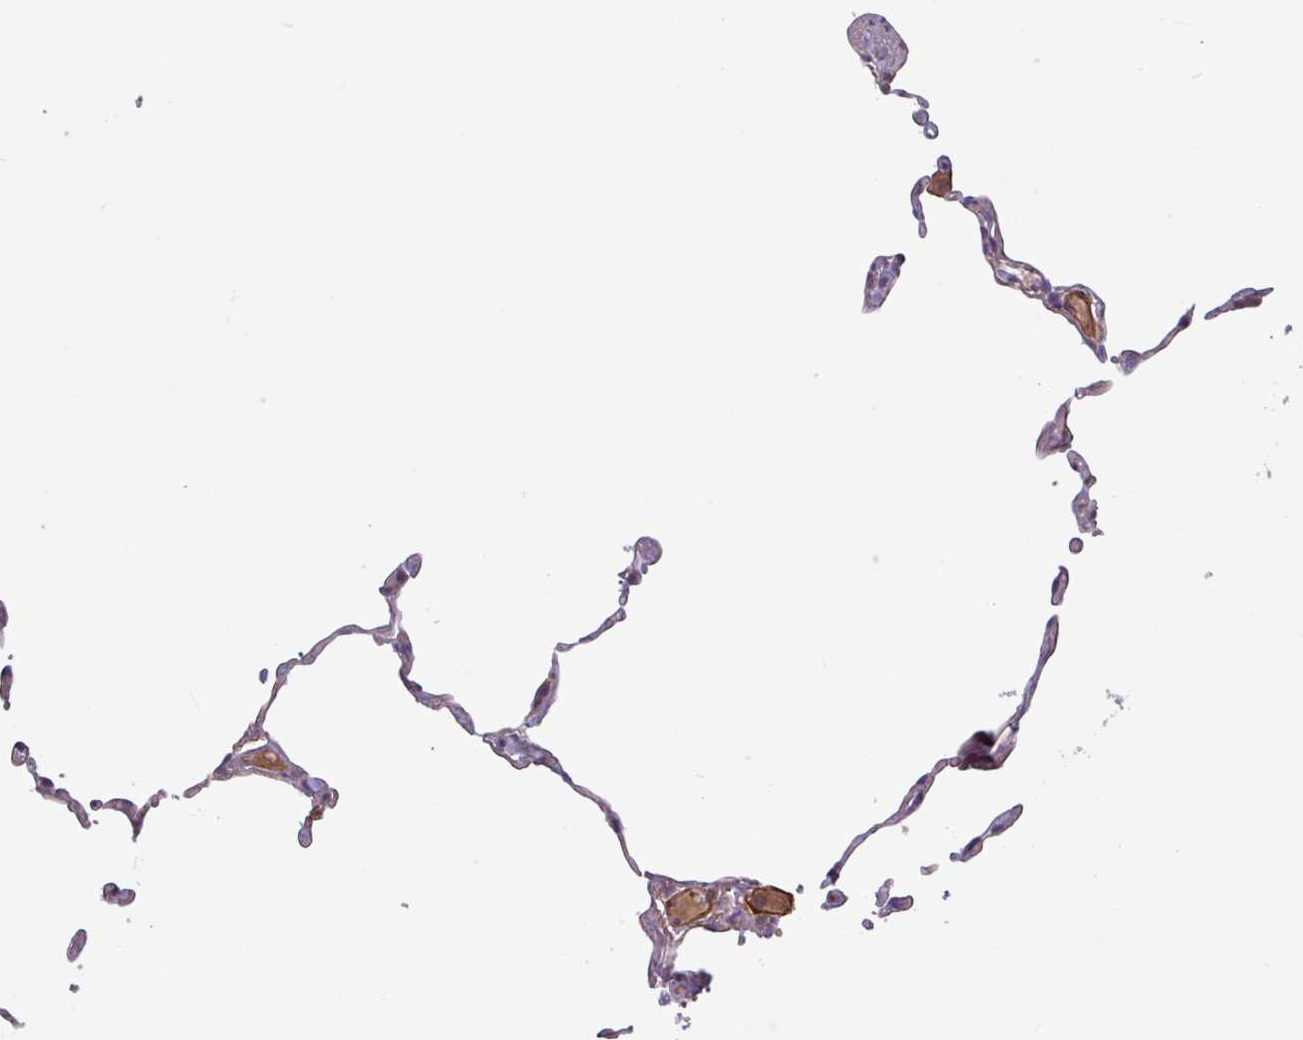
{"staining": {"intensity": "negative", "quantity": "none", "location": "none"}, "tissue": "lung", "cell_type": "Alveolar cells", "image_type": "normal", "snomed": [{"axis": "morphology", "description": "Normal tissue, NOS"}, {"axis": "topography", "description": "Lung"}], "caption": "A micrograph of human lung is negative for staining in alveolar cells. (DAB (3,3'-diaminobenzidine) immunohistochemistry visualized using brightfield microscopy, high magnification).", "gene": "PCED1A", "patient": {"sex": "female", "age": 57}}